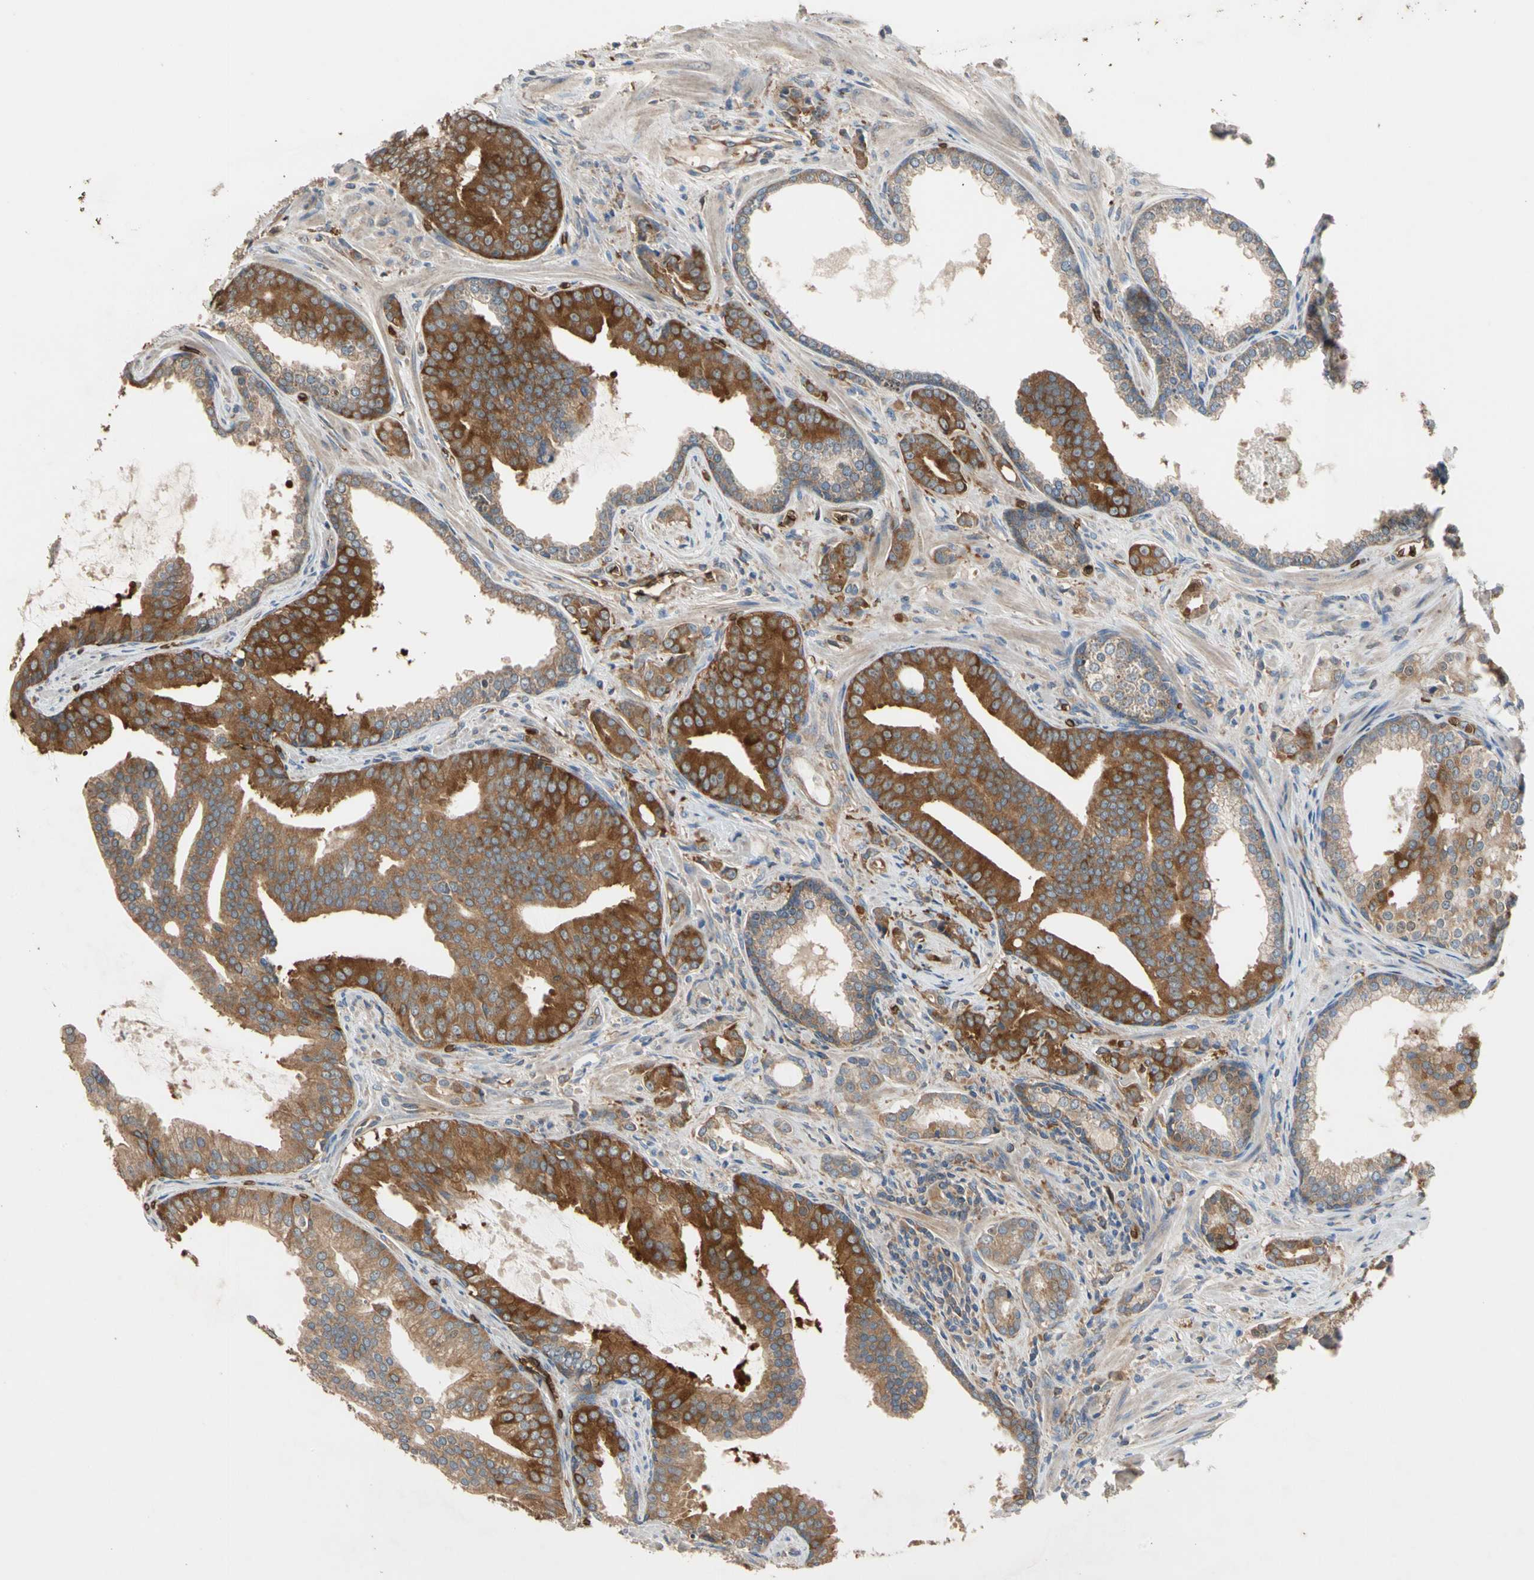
{"staining": {"intensity": "strong", "quantity": ">75%", "location": "cytoplasmic/membranous"}, "tissue": "prostate cancer", "cell_type": "Tumor cells", "image_type": "cancer", "snomed": [{"axis": "morphology", "description": "Adenocarcinoma, Low grade"}, {"axis": "topography", "description": "Prostate"}], "caption": "DAB immunohistochemical staining of human low-grade adenocarcinoma (prostate) reveals strong cytoplasmic/membranous protein staining in approximately >75% of tumor cells.", "gene": "RIOK2", "patient": {"sex": "male", "age": 58}}